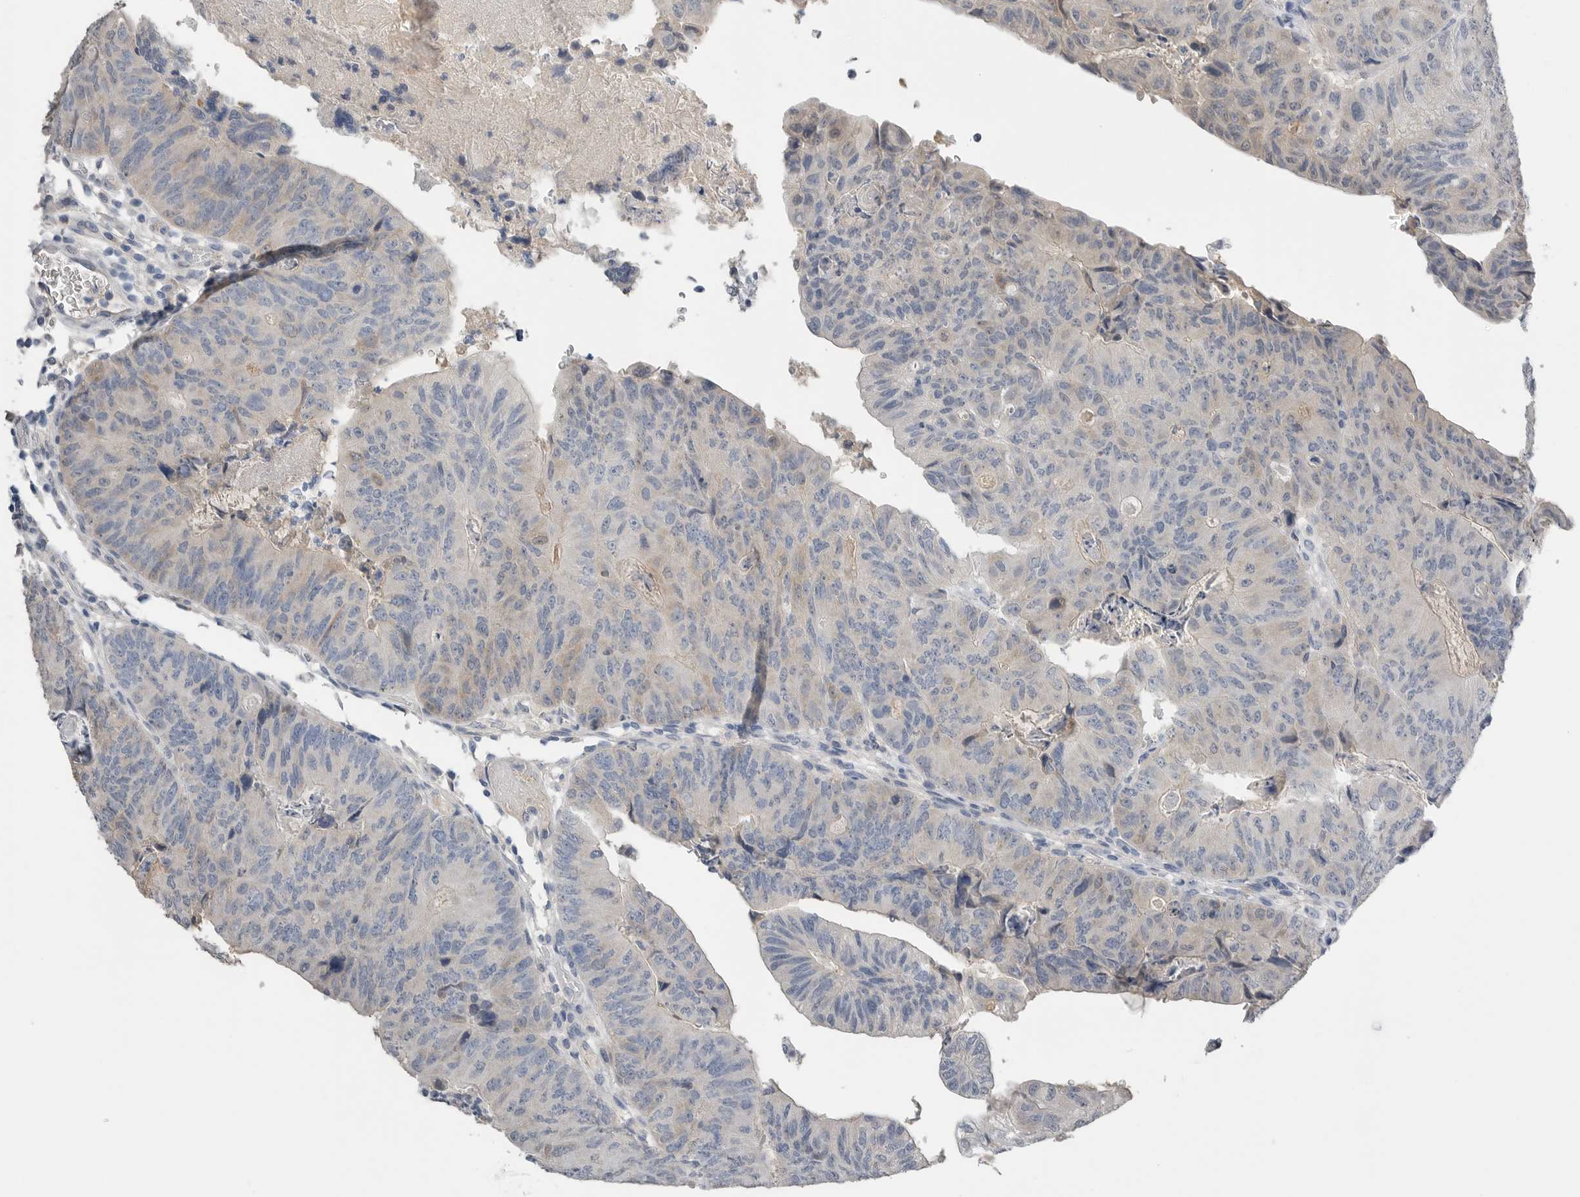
{"staining": {"intensity": "negative", "quantity": "none", "location": "none"}, "tissue": "colorectal cancer", "cell_type": "Tumor cells", "image_type": "cancer", "snomed": [{"axis": "morphology", "description": "Adenocarcinoma, NOS"}, {"axis": "topography", "description": "Colon"}], "caption": "IHC of human colorectal cancer demonstrates no expression in tumor cells. Nuclei are stained in blue.", "gene": "FABP6", "patient": {"sex": "female", "age": 67}}